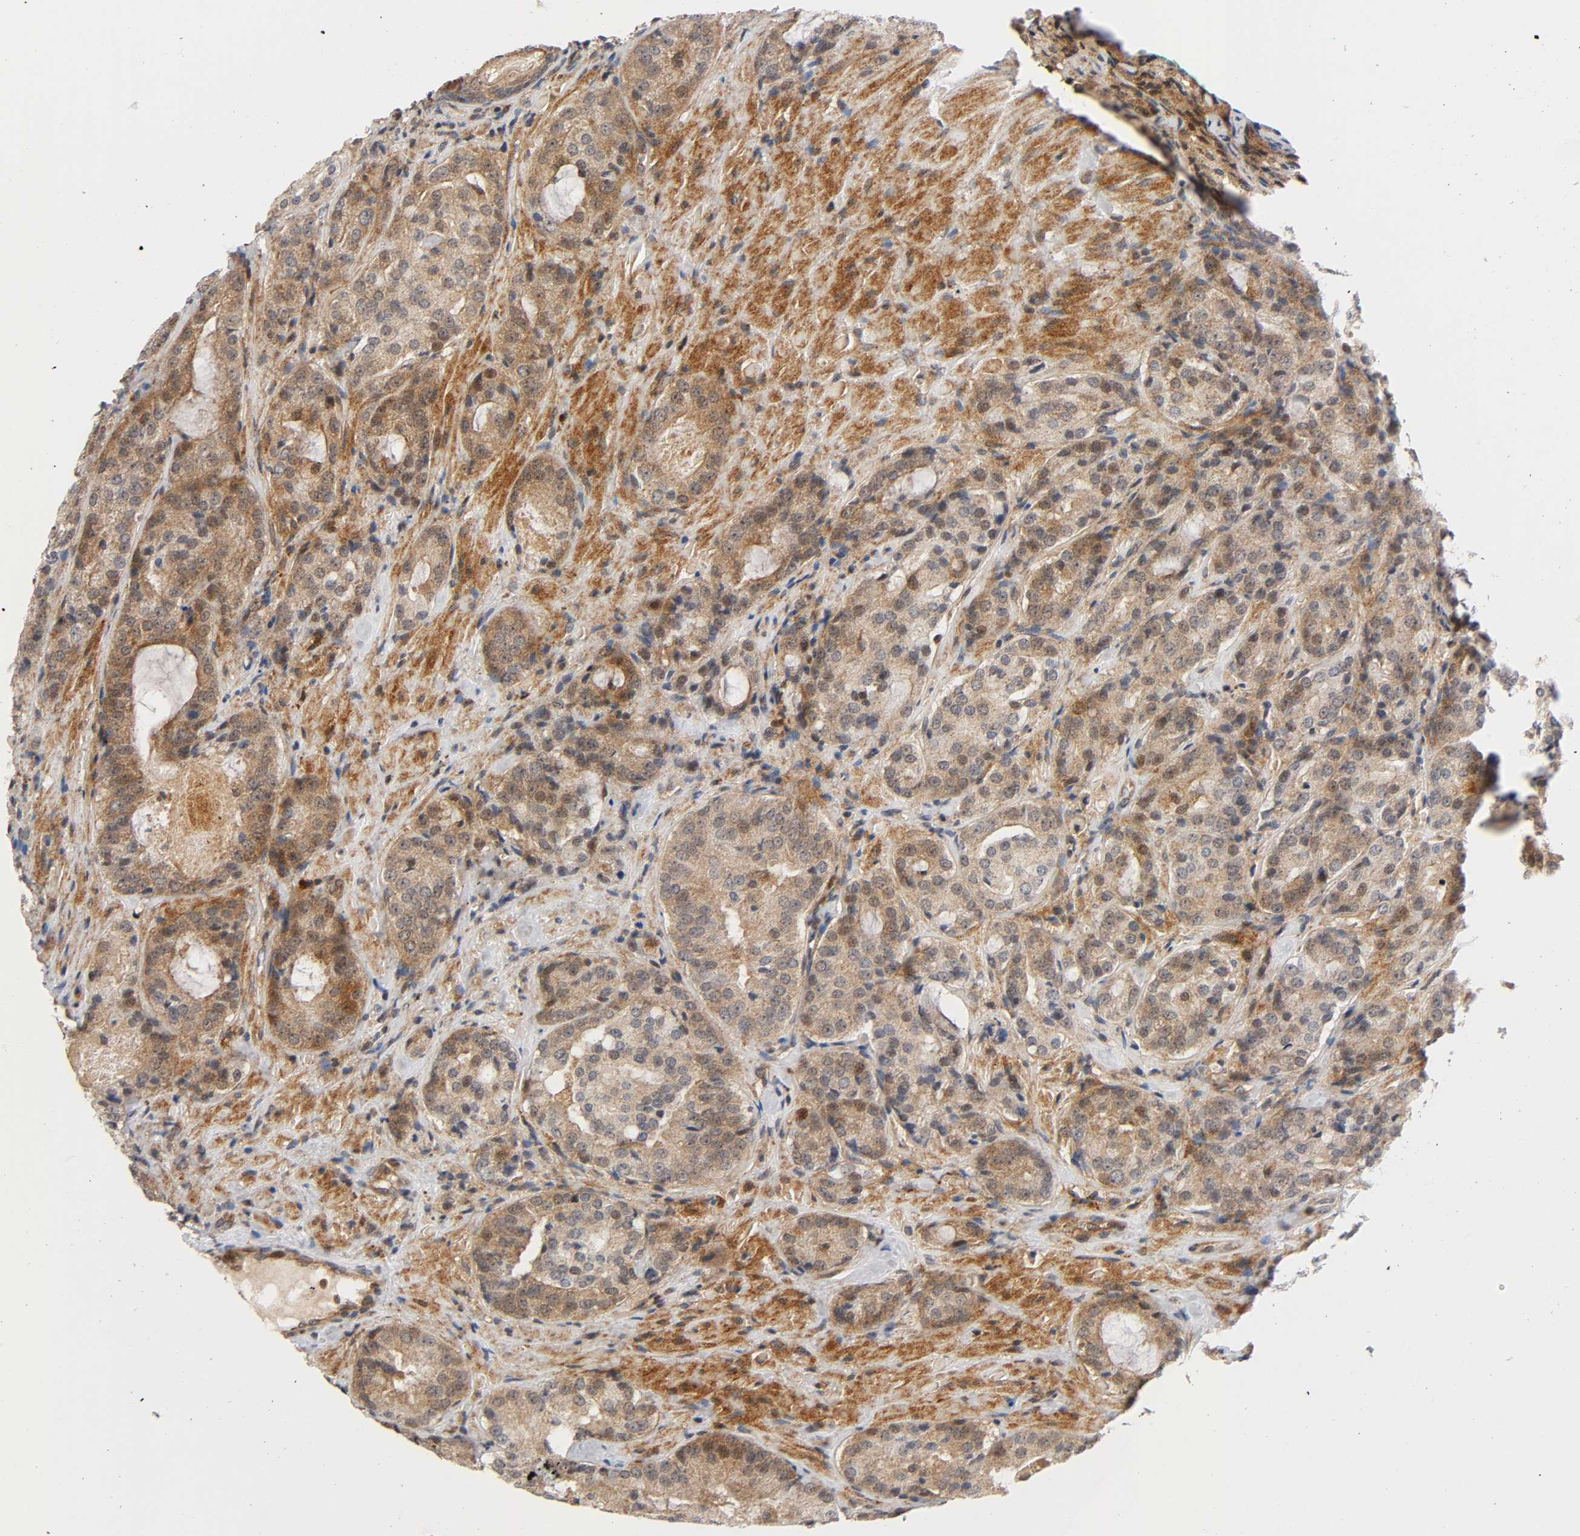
{"staining": {"intensity": "moderate", "quantity": ">75%", "location": "cytoplasmic/membranous,nuclear"}, "tissue": "prostate cancer", "cell_type": "Tumor cells", "image_type": "cancer", "snomed": [{"axis": "morphology", "description": "Adenocarcinoma, High grade"}, {"axis": "topography", "description": "Prostate"}], "caption": "Moderate cytoplasmic/membranous and nuclear protein expression is identified in approximately >75% of tumor cells in prostate cancer.", "gene": "CASP9", "patient": {"sex": "male", "age": 72}}